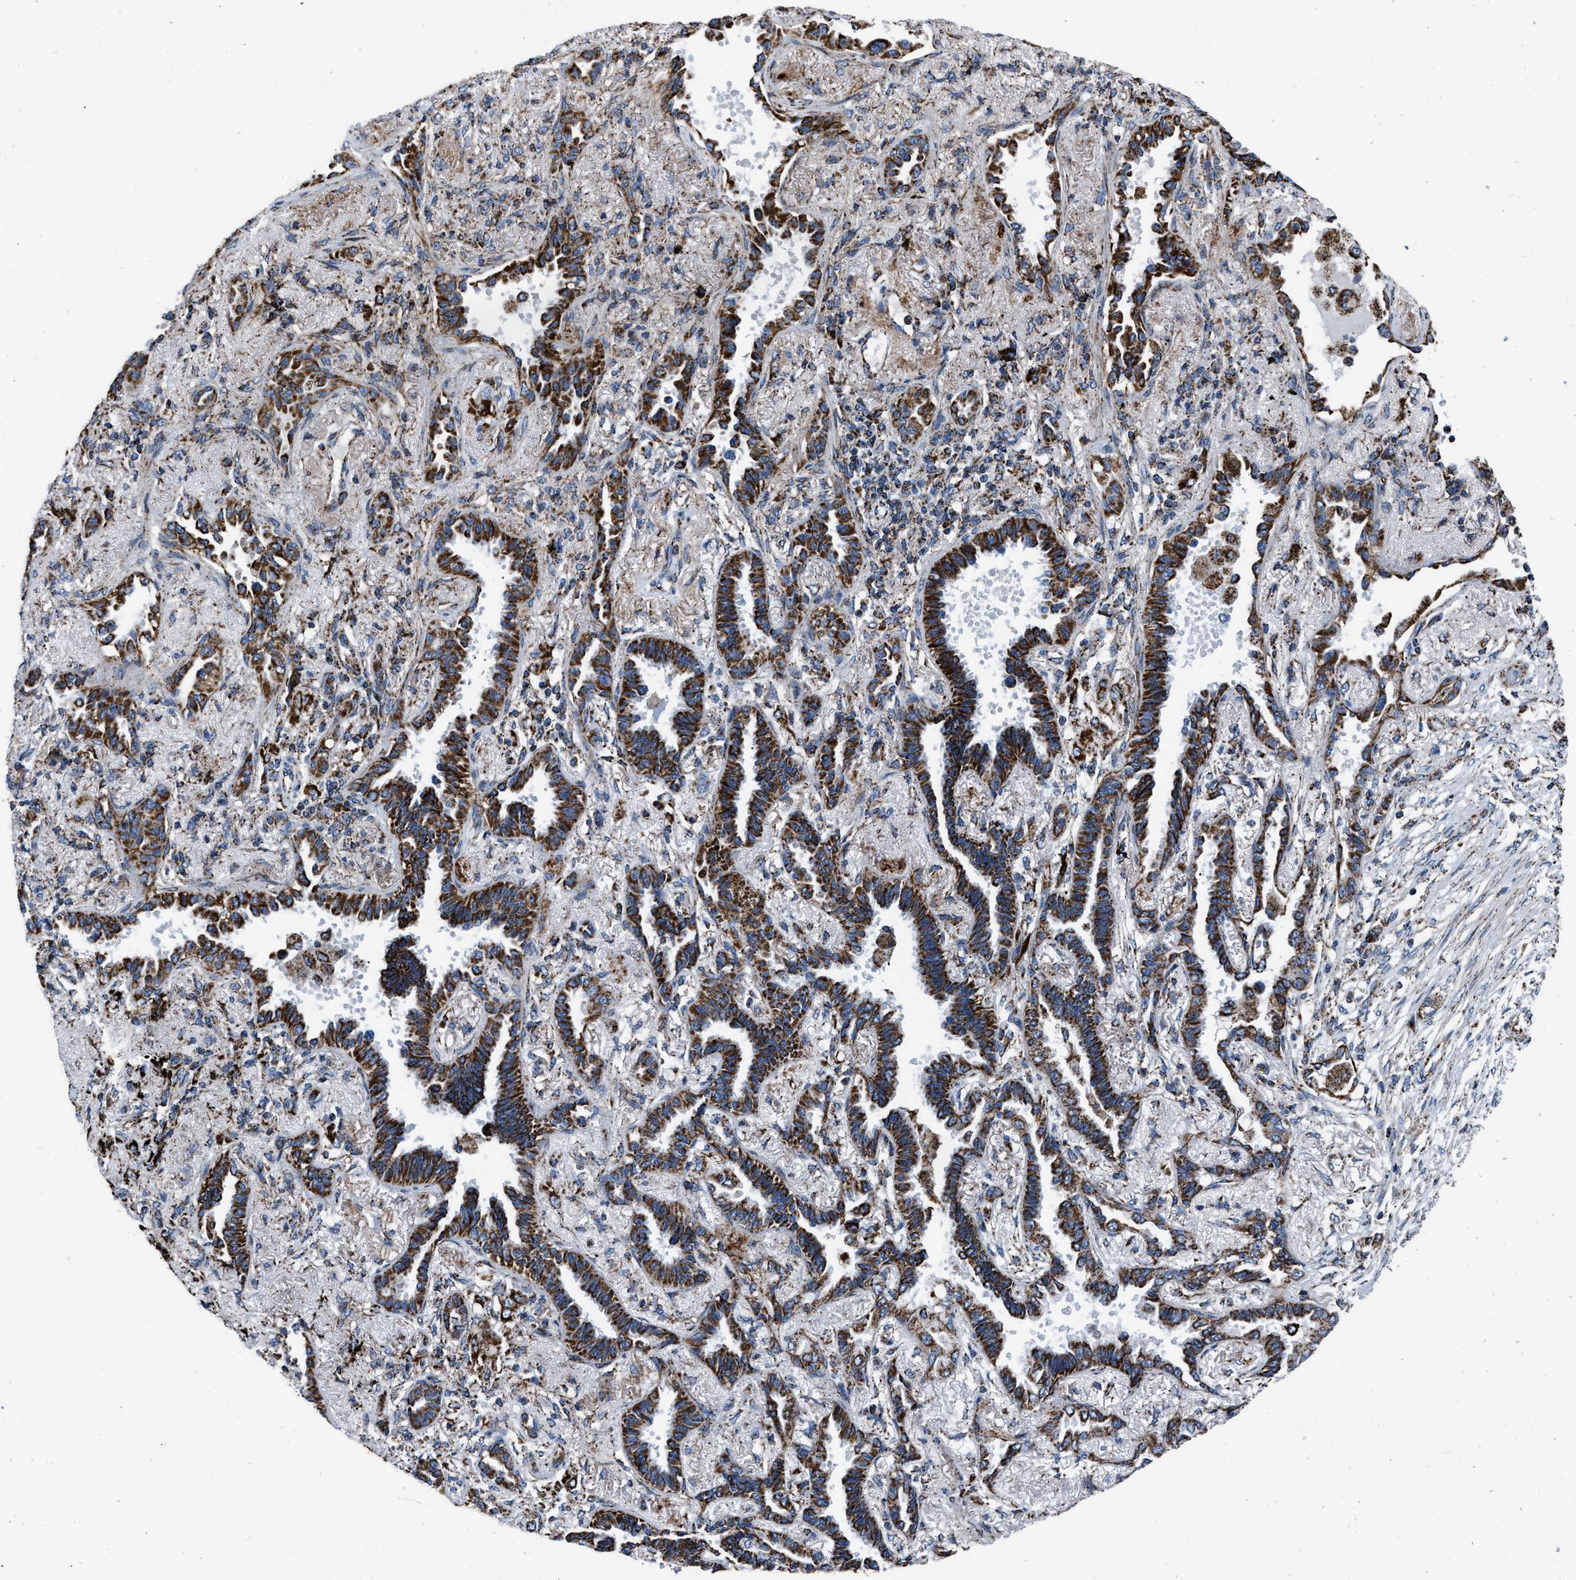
{"staining": {"intensity": "strong", "quantity": ">75%", "location": "cytoplasmic/membranous"}, "tissue": "lung cancer", "cell_type": "Tumor cells", "image_type": "cancer", "snomed": [{"axis": "morphology", "description": "Adenocarcinoma, NOS"}, {"axis": "topography", "description": "Lung"}], "caption": "Protein analysis of lung cancer (adenocarcinoma) tissue displays strong cytoplasmic/membranous staining in about >75% of tumor cells.", "gene": "NSD3", "patient": {"sex": "male", "age": 59}}